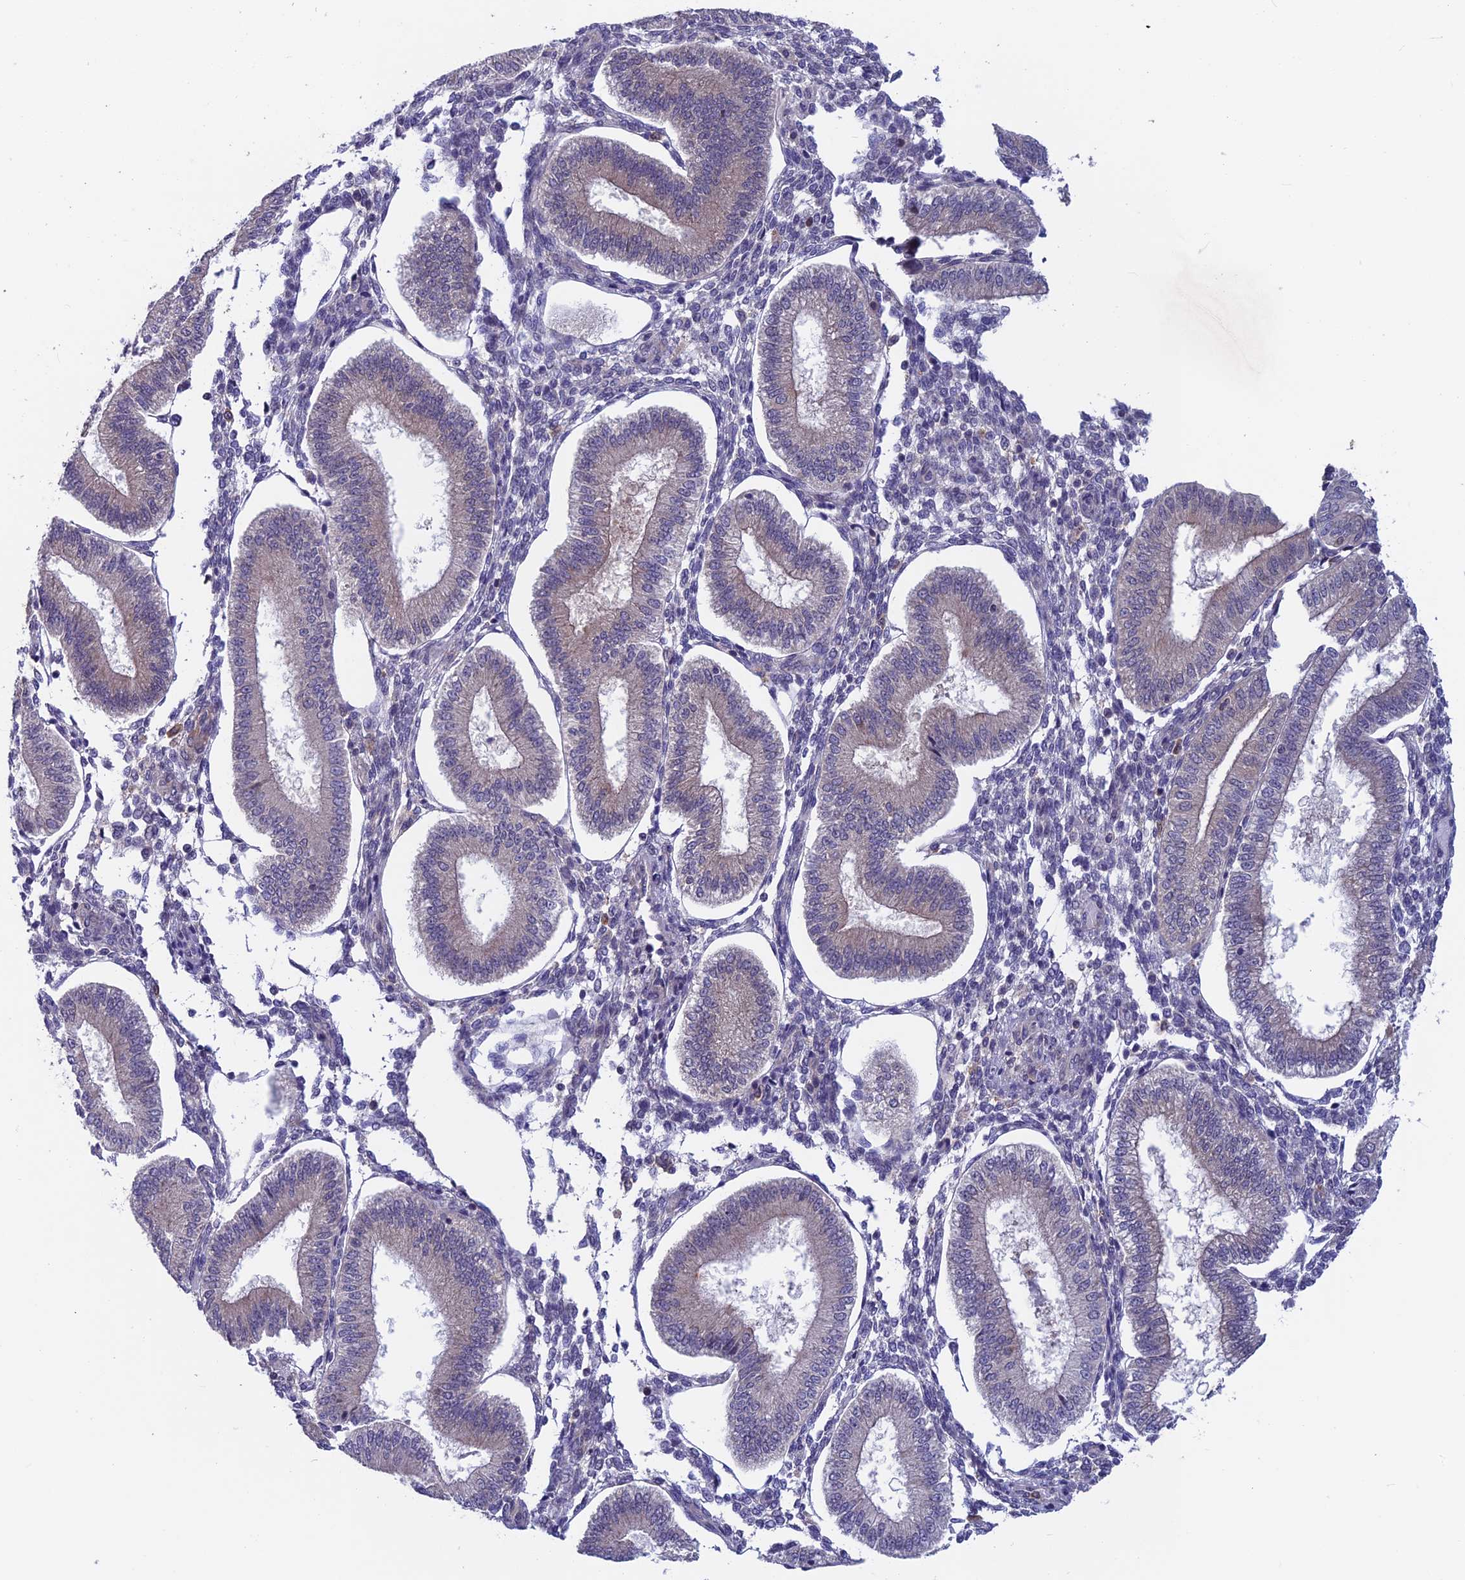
{"staining": {"intensity": "weak", "quantity": "<25%", "location": "cytoplasmic/membranous"}, "tissue": "endometrium", "cell_type": "Cells in endometrial stroma", "image_type": "normal", "snomed": [{"axis": "morphology", "description": "Normal tissue, NOS"}, {"axis": "topography", "description": "Endometrium"}], "caption": "Cells in endometrial stroma are negative for protein expression in benign human endometrium.", "gene": "MAST2", "patient": {"sex": "female", "age": 39}}